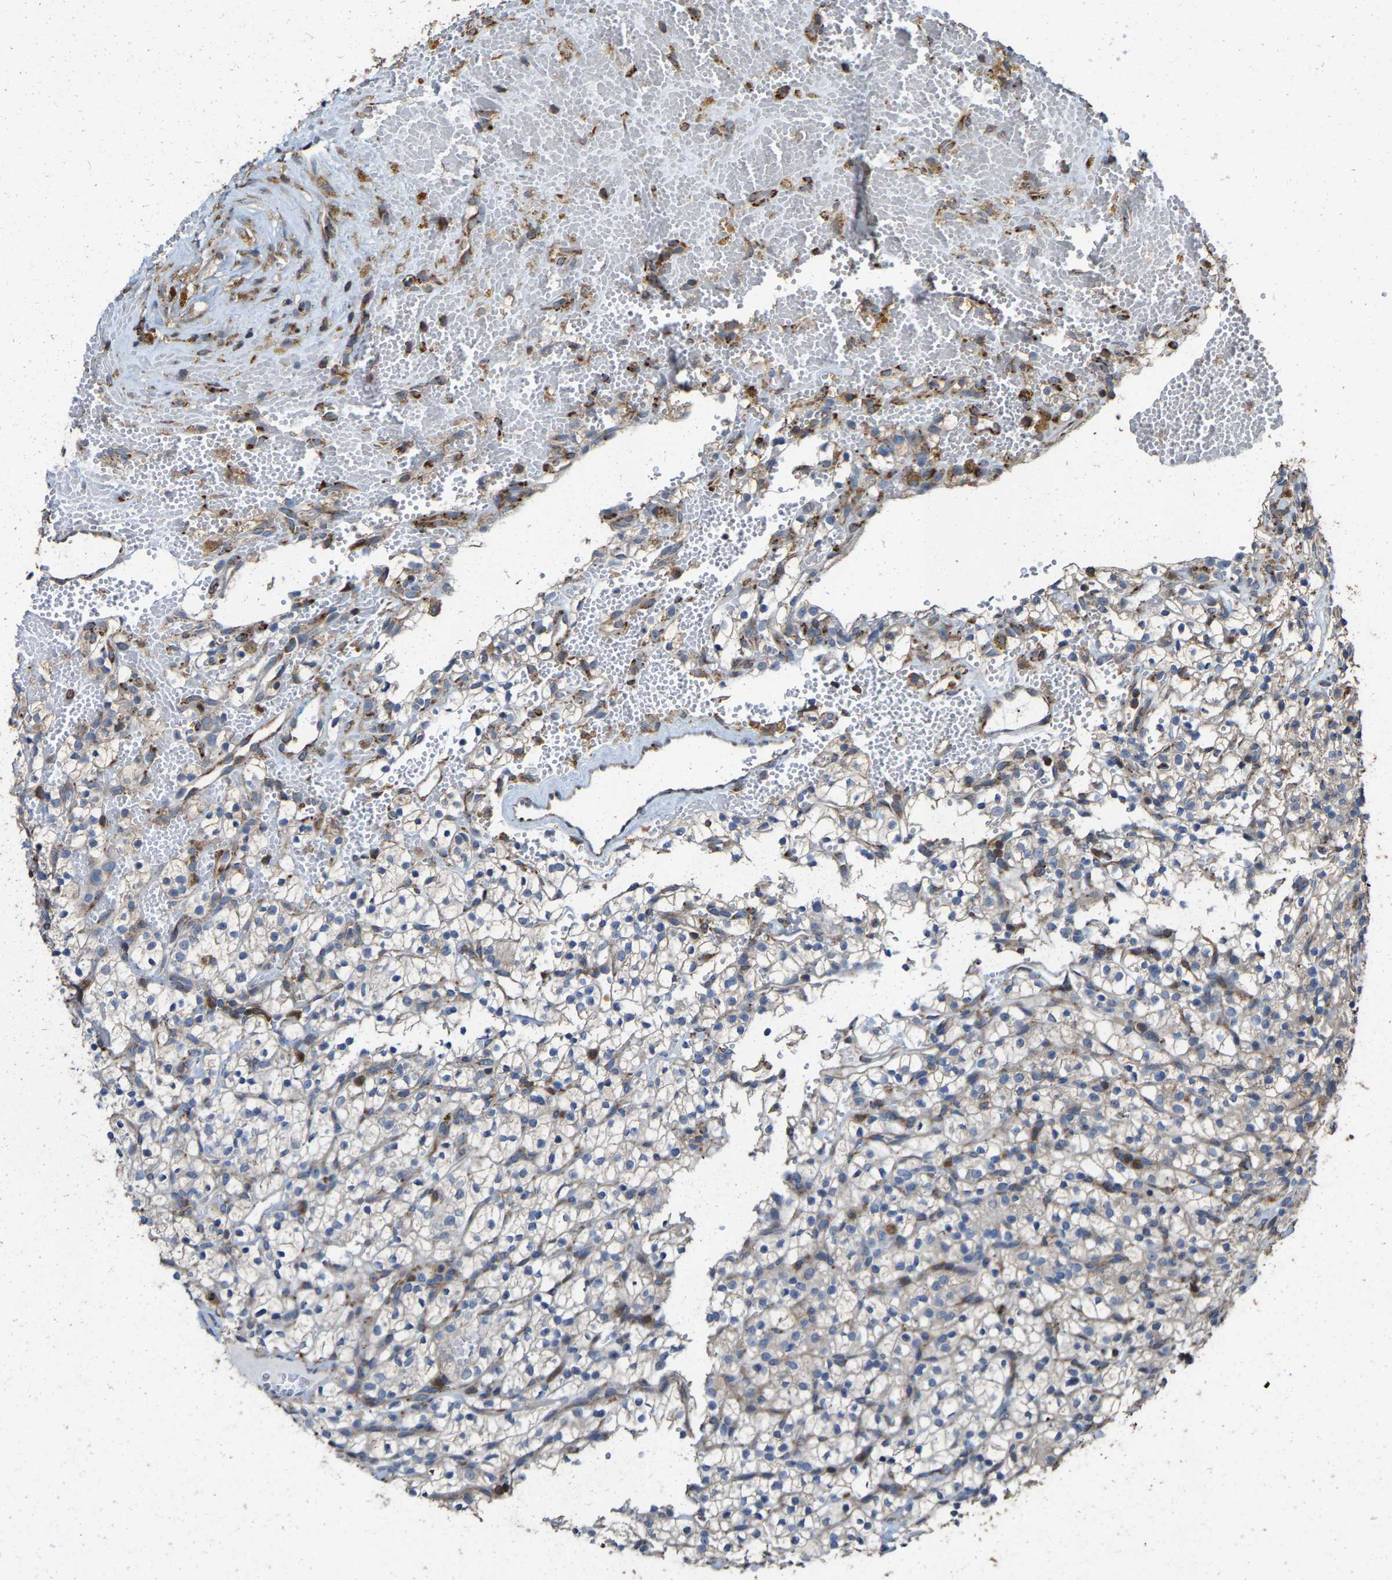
{"staining": {"intensity": "negative", "quantity": "none", "location": "none"}, "tissue": "renal cancer", "cell_type": "Tumor cells", "image_type": "cancer", "snomed": [{"axis": "morphology", "description": "Adenocarcinoma, NOS"}, {"axis": "topography", "description": "Kidney"}], "caption": "The immunohistochemistry histopathology image has no significant positivity in tumor cells of renal cancer (adenocarcinoma) tissue.", "gene": "FGD3", "patient": {"sex": "female", "age": 57}}